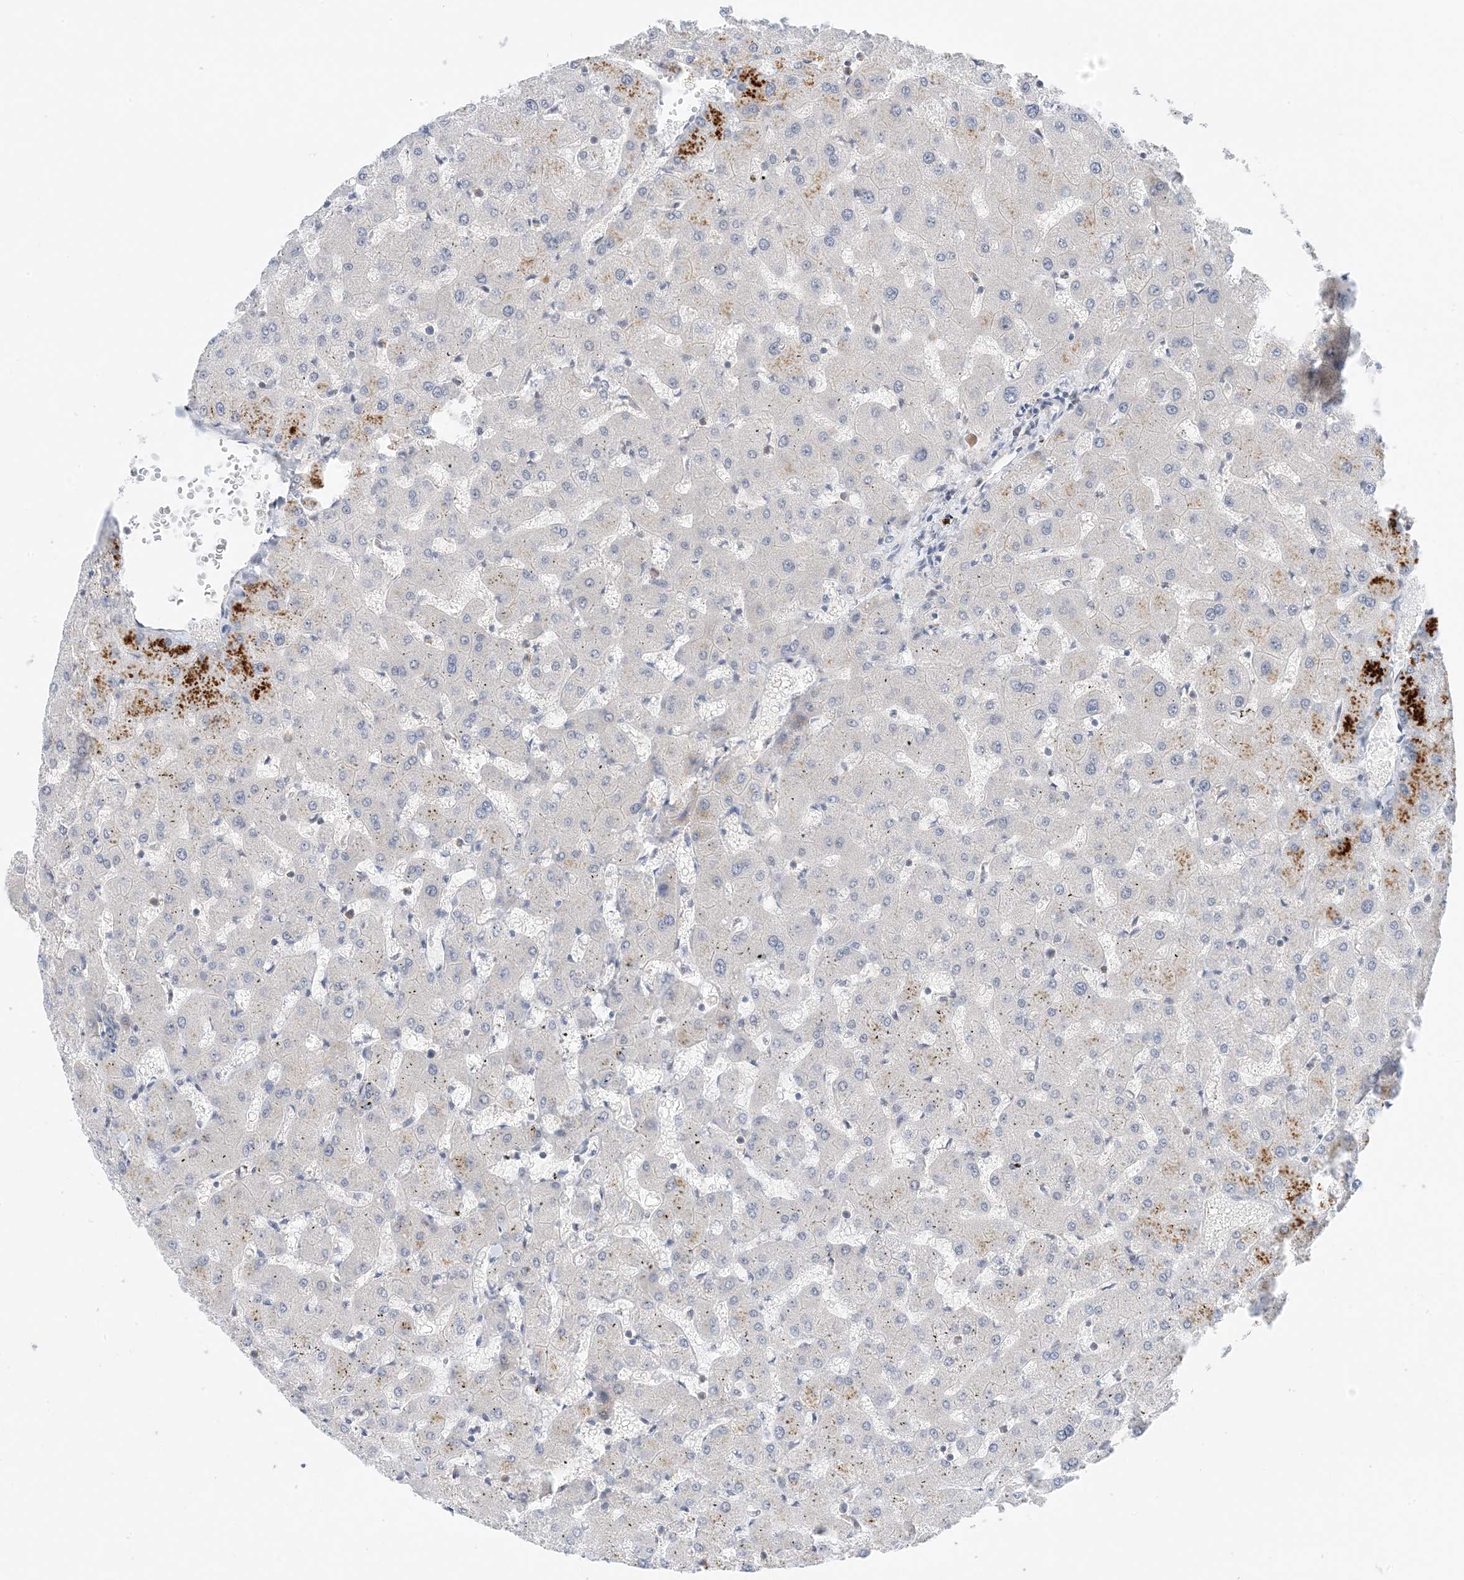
{"staining": {"intensity": "negative", "quantity": "none", "location": "none"}, "tissue": "liver", "cell_type": "Cholangiocytes", "image_type": "normal", "snomed": [{"axis": "morphology", "description": "Normal tissue, NOS"}, {"axis": "topography", "description": "Liver"}], "caption": "Immunohistochemical staining of normal liver shows no significant staining in cholangiocytes.", "gene": "KIFBP", "patient": {"sex": "female", "age": 63}}